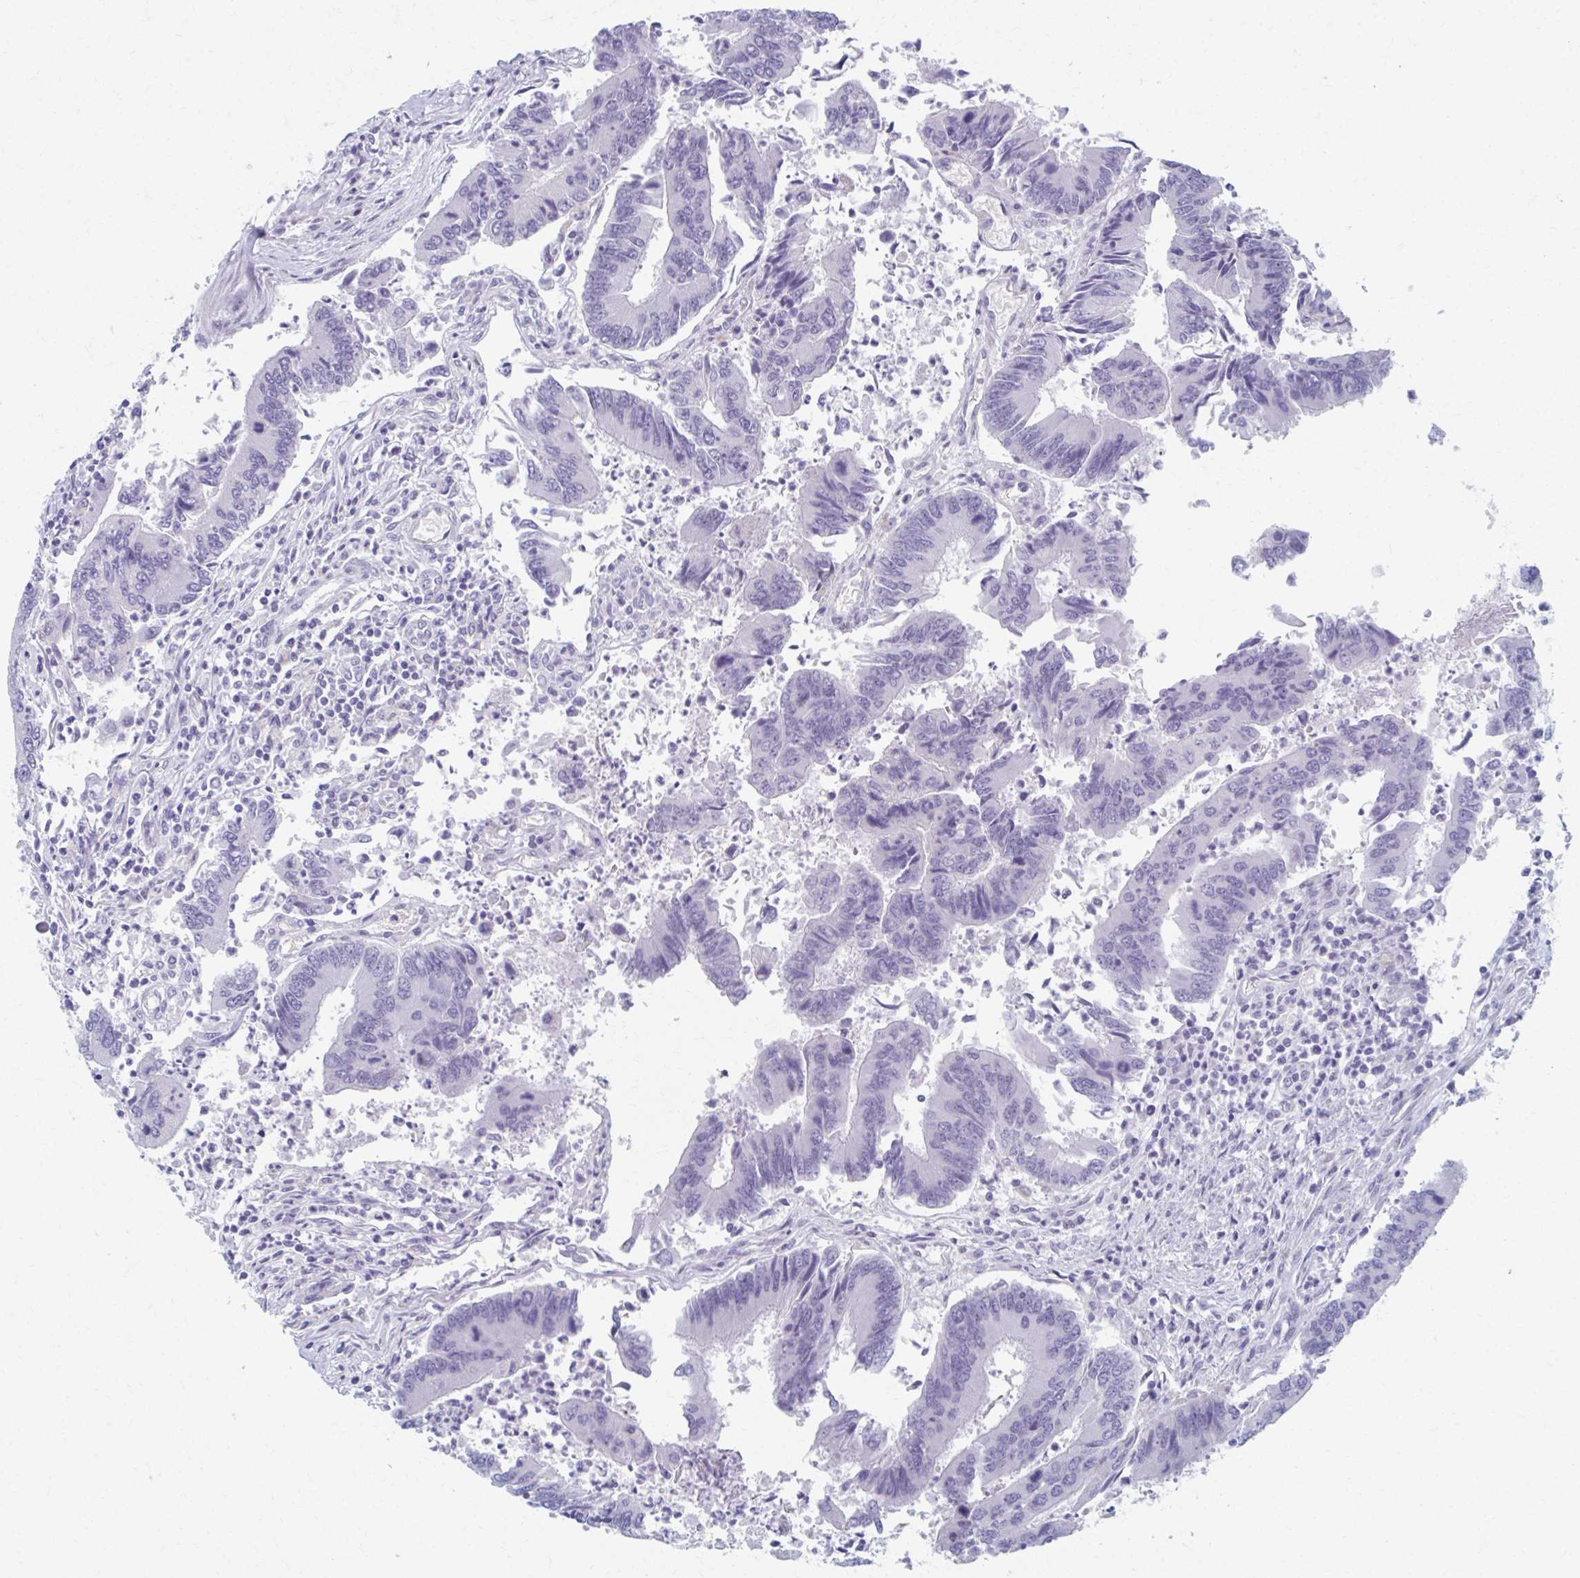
{"staining": {"intensity": "negative", "quantity": "none", "location": "none"}, "tissue": "colorectal cancer", "cell_type": "Tumor cells", "image_type": "cancer", "snomed": [{"axis": "morphology", "description": "Adenocarcinoma, NOS"}, {"axis": "topography", "description": "Colon"}], "caption": "Colorectal cancer stained for a protein using immunohistochemistry (IHC) shows no staining tumor cells.", "gene": "ABHD16B", "patient": {"sex": "female", "age": 67}}